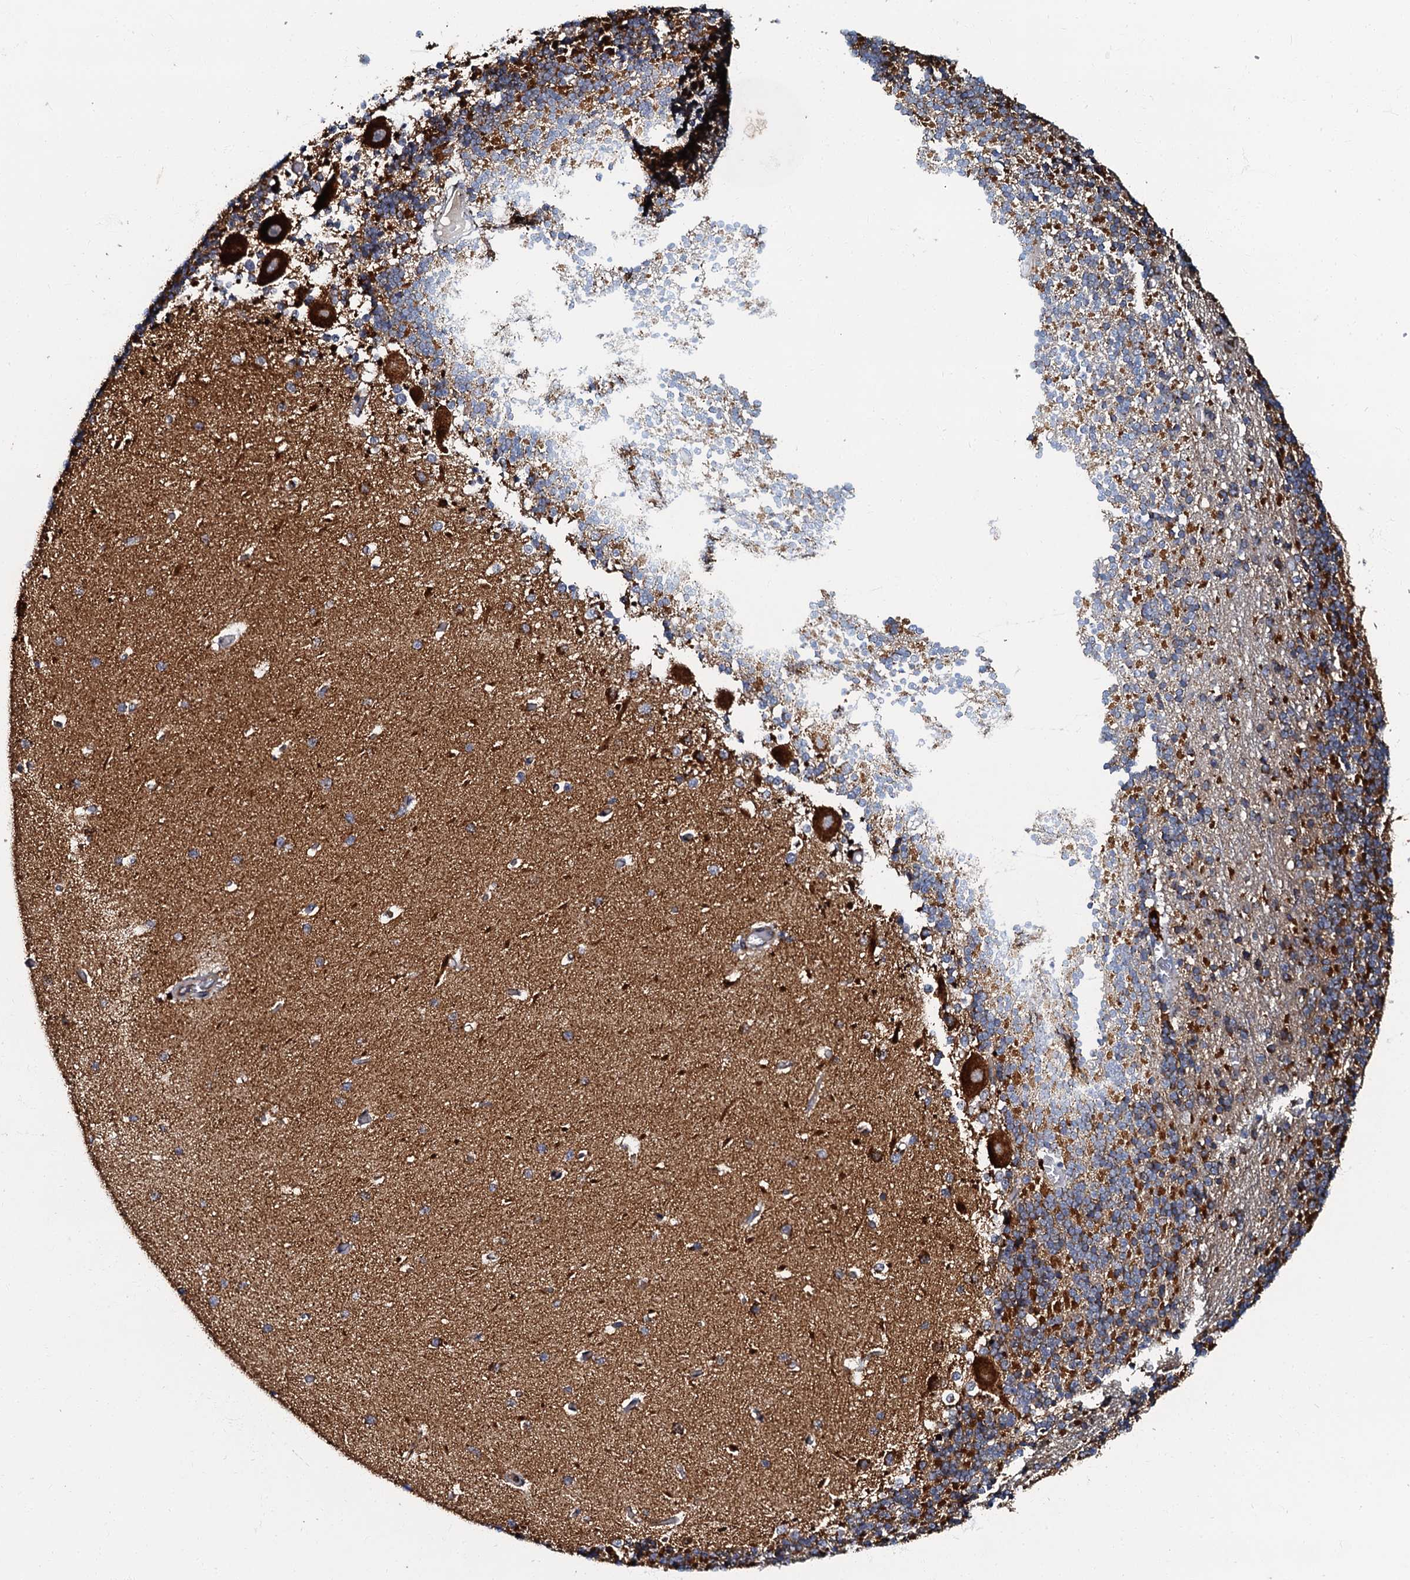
{"staining": {"intensity": "strong", "quantity": "<25%", "location": "cytoplasmic/membranous"}, "tissue": "cerebellum", "cell_type": "Cells in granular layer", "image_type": "normal", "snomed": [{"axis": "morphology", "description": "Normal tissue, NOS"}, {"axis": "topography", "description": "Cerebellum"}], "caption": "Protein expression analysis of benign human cerebellum reveals strong cytoplasmic/membranous positivity in approximately <25% of cells in granular layer. (brown staining indicates protein expression, while blue staining denotes nuclei).", "gene": "NDUFA12", "patient": {"sex": "male", "age": 37}}